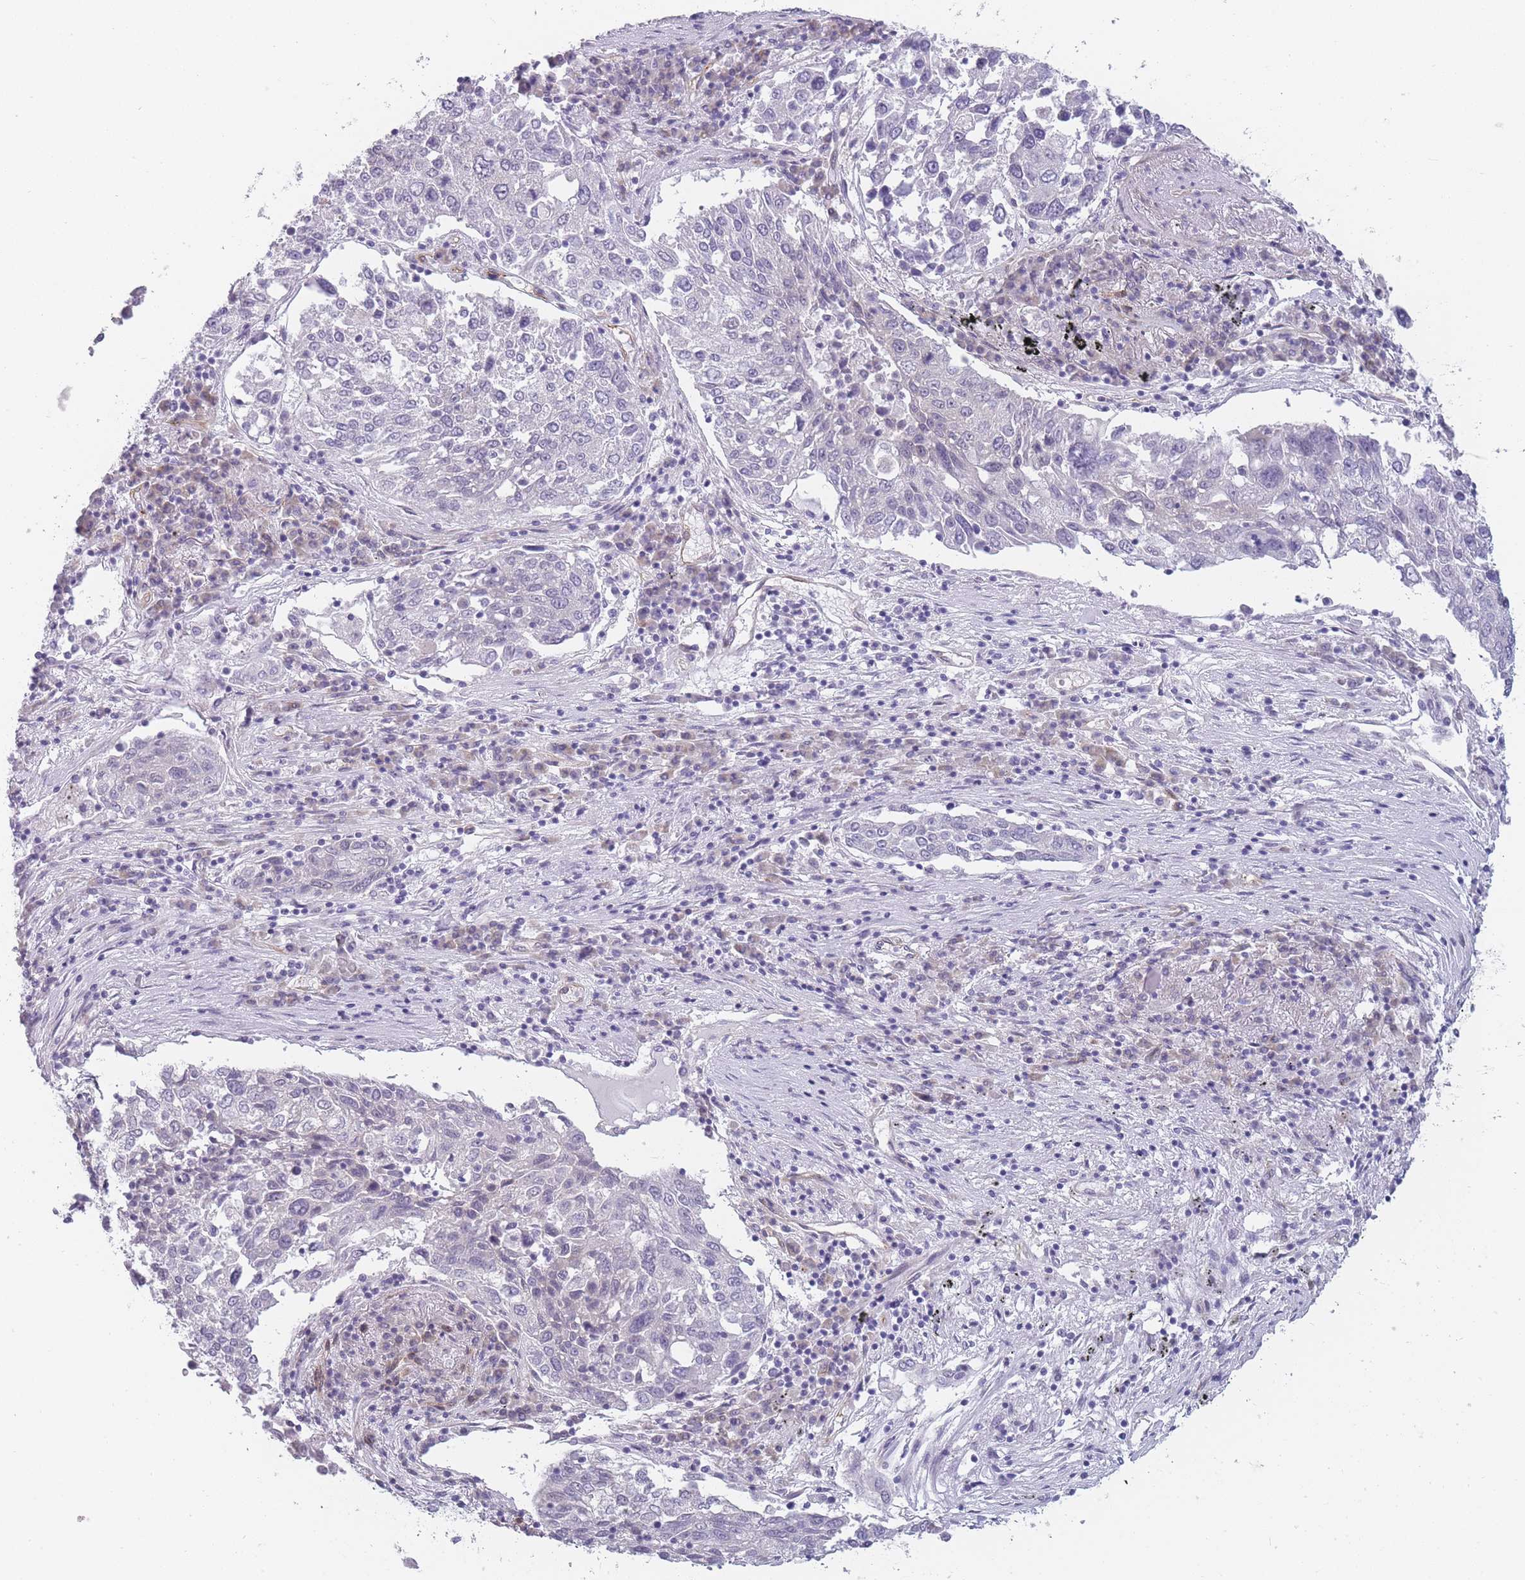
{"staining": {"intensity": "negative", "quantity": "none", "location": "none"}, "tissue": "lung cancer", "cell_type": "Tumor cells", "image_type": "cancer", "snomed": [{"axis": "morphology", "description": "Squamous cell carcinoma, NOS"}, {"axis": "topography", "description": "Lung"}], "caption": "Tumor cells are negative for brown protein staining in lung cancer (squamous cell carcinoma). (DAB immunohistochemistry (IHC) visualized using brightfield microscopy, high magnification).", "gene": "OR6B3", "patient": {"sex": "male", "age": 65}}